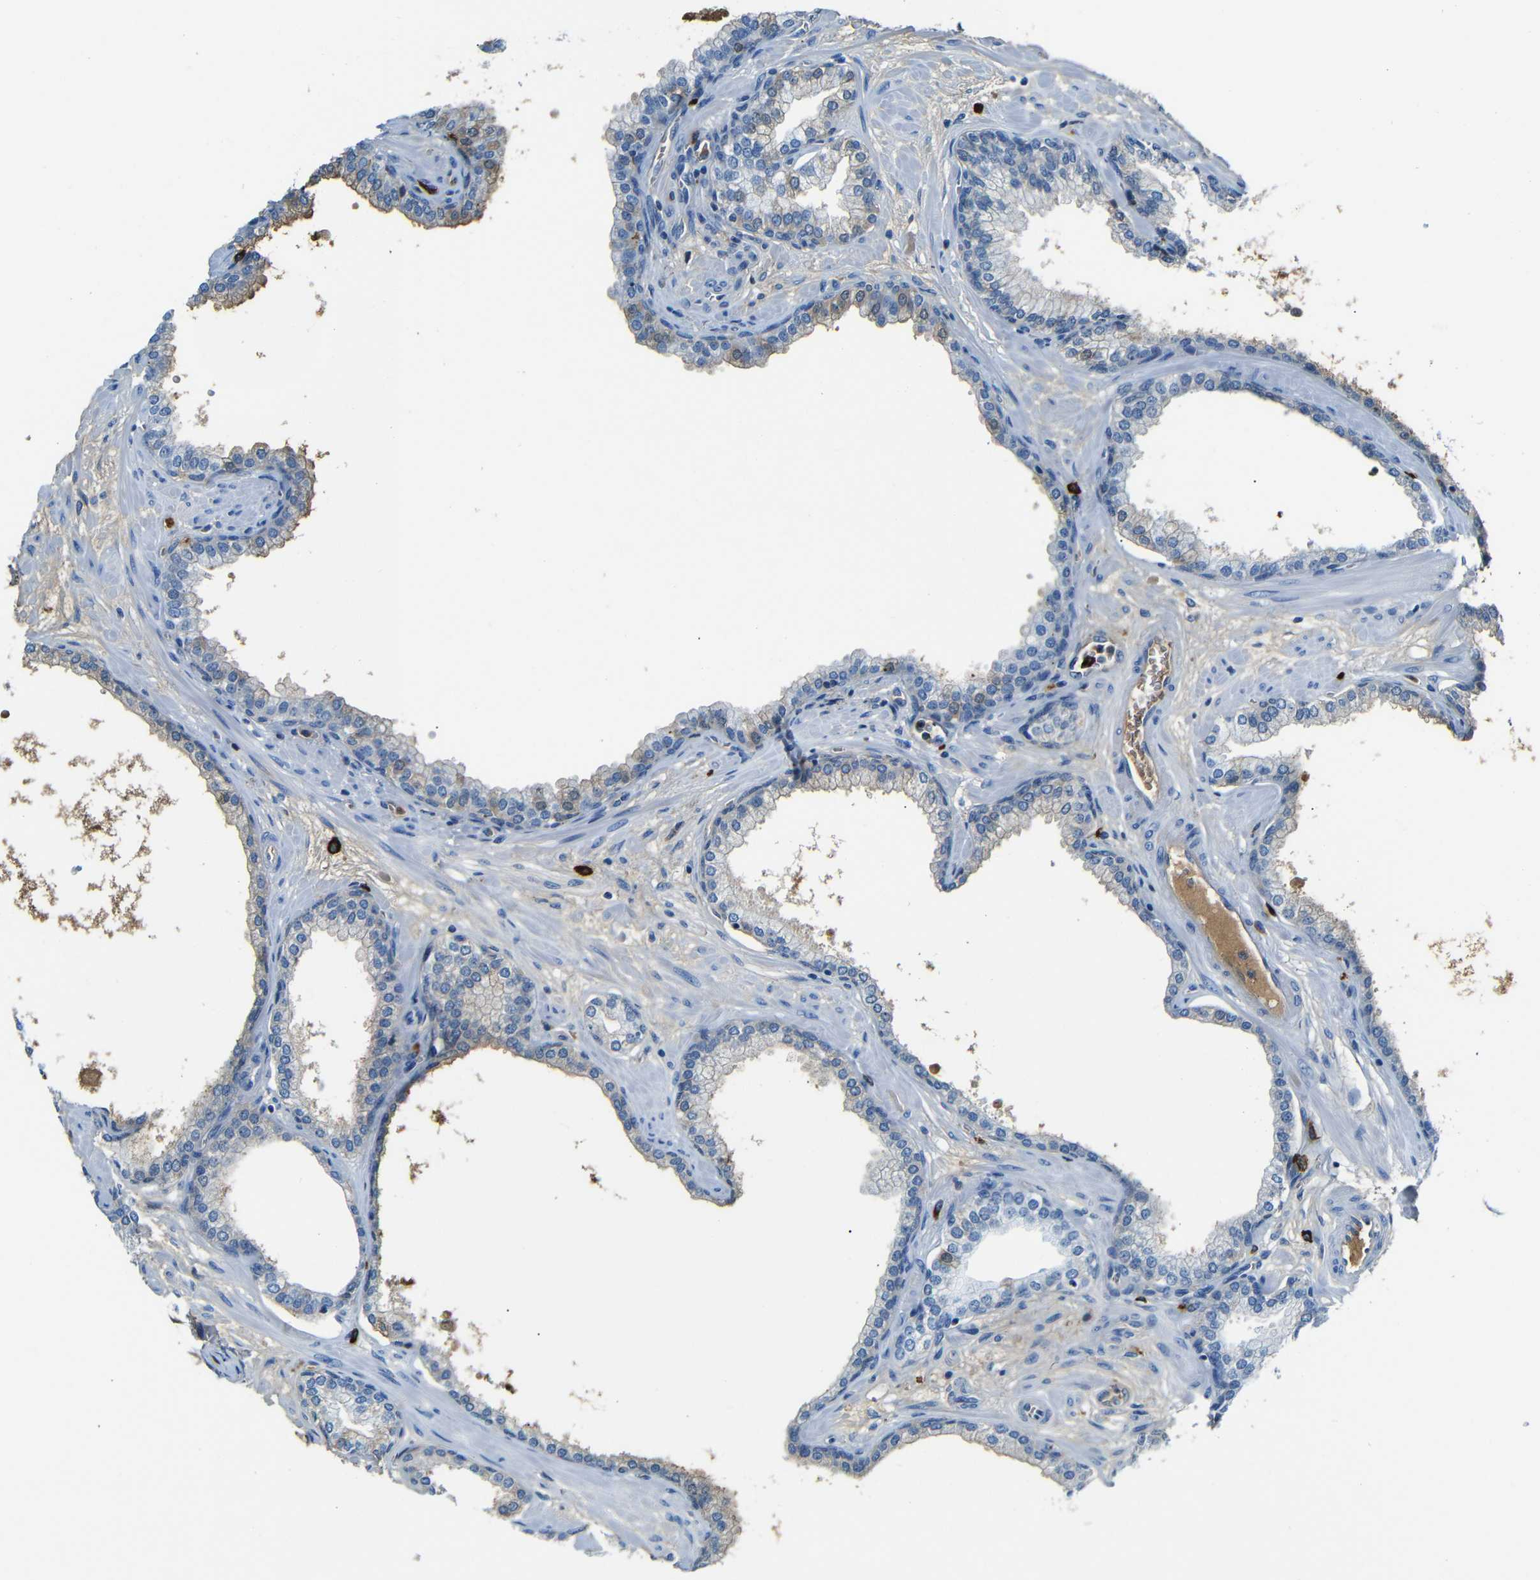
{"staining": {"intensity": "moderate", "quantity": "<25%", "location": "cytoplasmic/membranous"}, "tissue": "prostate", "cell_type": "Glandular cells", "image_type": "normal", "snomed": [{"axis": "morphology", "description": "Normal tissue, NOS"}, {"axis": "morphology", "description": "Urothelial carcinoma, Low grade"}, {"axis": "topography", "description": "Urinary bladder"}, {"axis": "topography", "description": "Prostate"}], "caption": "DAB immunohistochemical staining of unremarkable prostate displays moderate cytoplasmic/membranous protein positivity in about <25% of glandular cells.", "gene": "SERPINA1", "patient": {"sex": "male", "age": 60}}